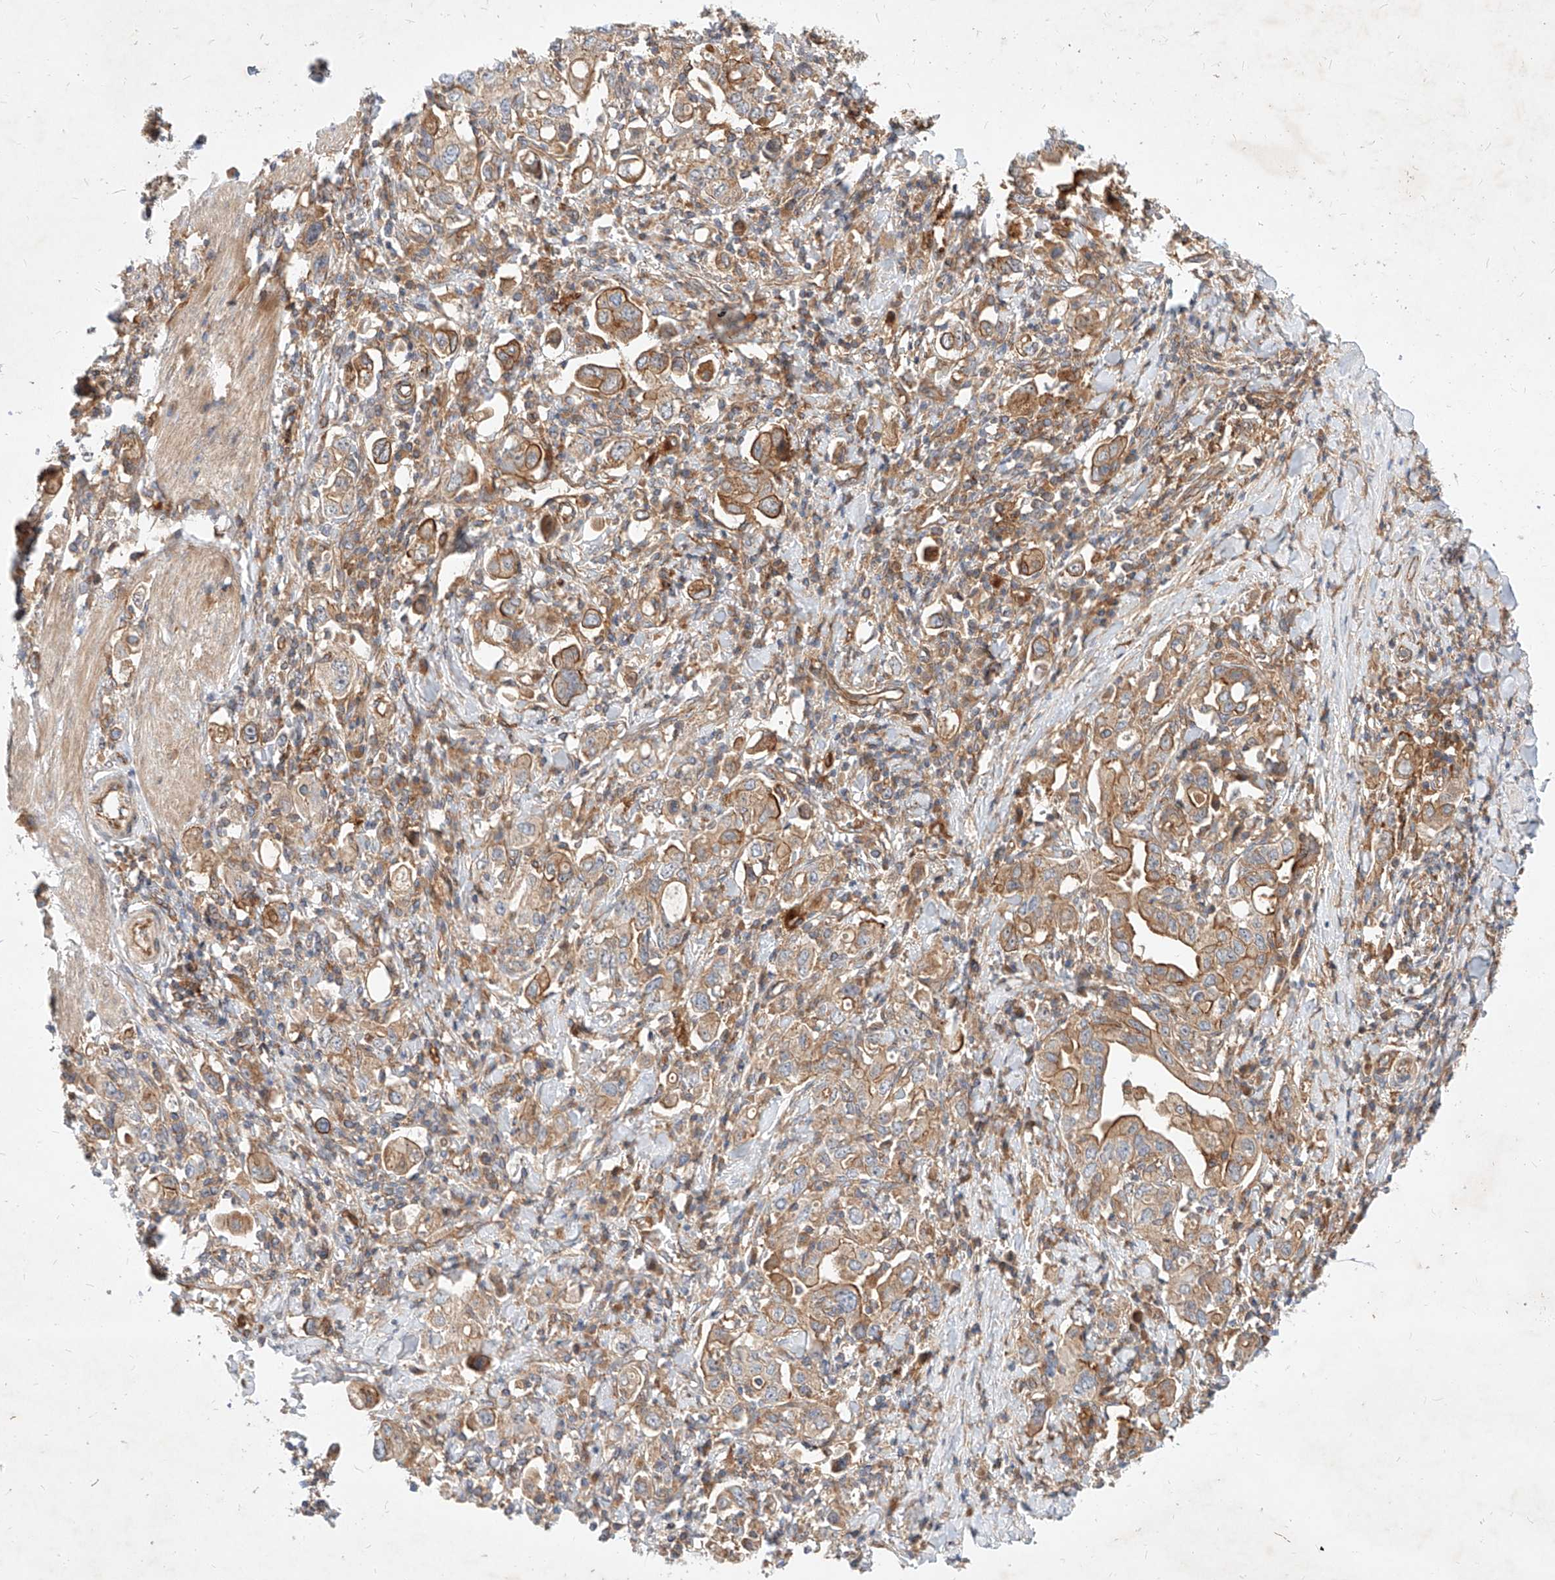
{"staining": {"intensity": "moderate", "quantity": ">75%", "location": "cytoplasmic/membranous"}, "tissue": "stomach cancer", "cell_type": "Tumor cells", "image_type": "cancer", "snomed": [{"axis": "morphology", "description": "Adenocarcinoma, NOS"}, {"axis": "topography", "description": "Stomach, upper"}], "caption": "Immunohistochemistry (IHC) of stomach cancer (adenocarcinoma) exhibits medium levels of moderate cytoplasmic/membranous staining in approximately >75% of tumor cells. (DAB (3,3'-diaminobenzidine) IHC, brown staining for protein, blue staining for nuclei).", "gene": "NFAM1", "patient": {"sex": "male", "age": 62}}